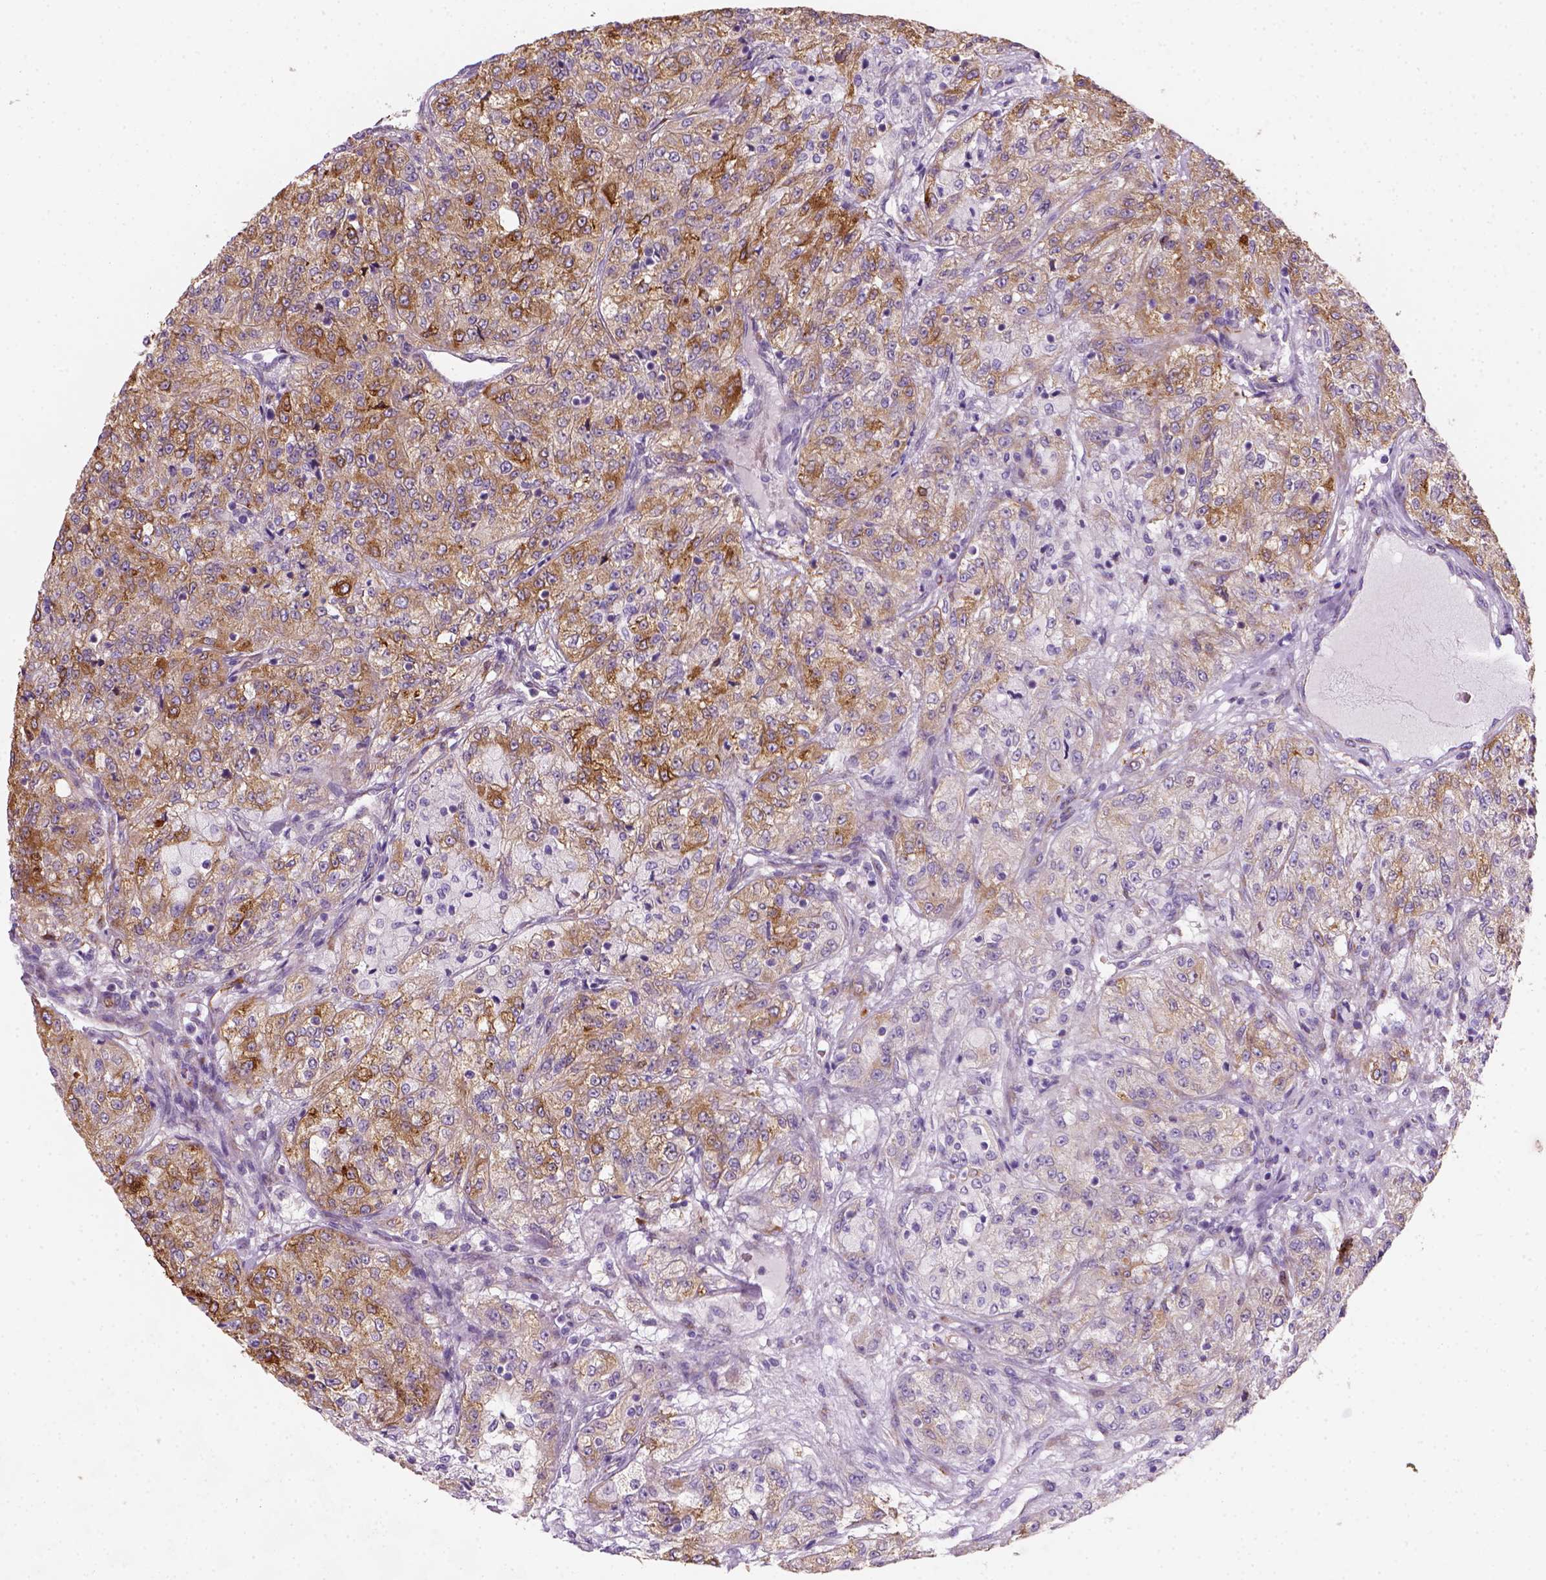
{"staining": {"intensity": "moderate", "quantity": ">75%", "location": "cytoplasmic/membranous"}, "tissue": "renal cancer", "cell_type": "Tumor cells", "image_type": "cancer", "snomed": [{"axis": "morphology", "description": "Adenocarcinoma, NOS"}, {"axis": "topography", "description": "Kidney"}], "caption": "Protein analysis of adenocarcinoma (renal) tissue exhibits moderate cytoplasmic/membranous expression in approximately >75% of tumor cells.", "gene": "CES2", "patient": {"sex": "female", "age": 63}}